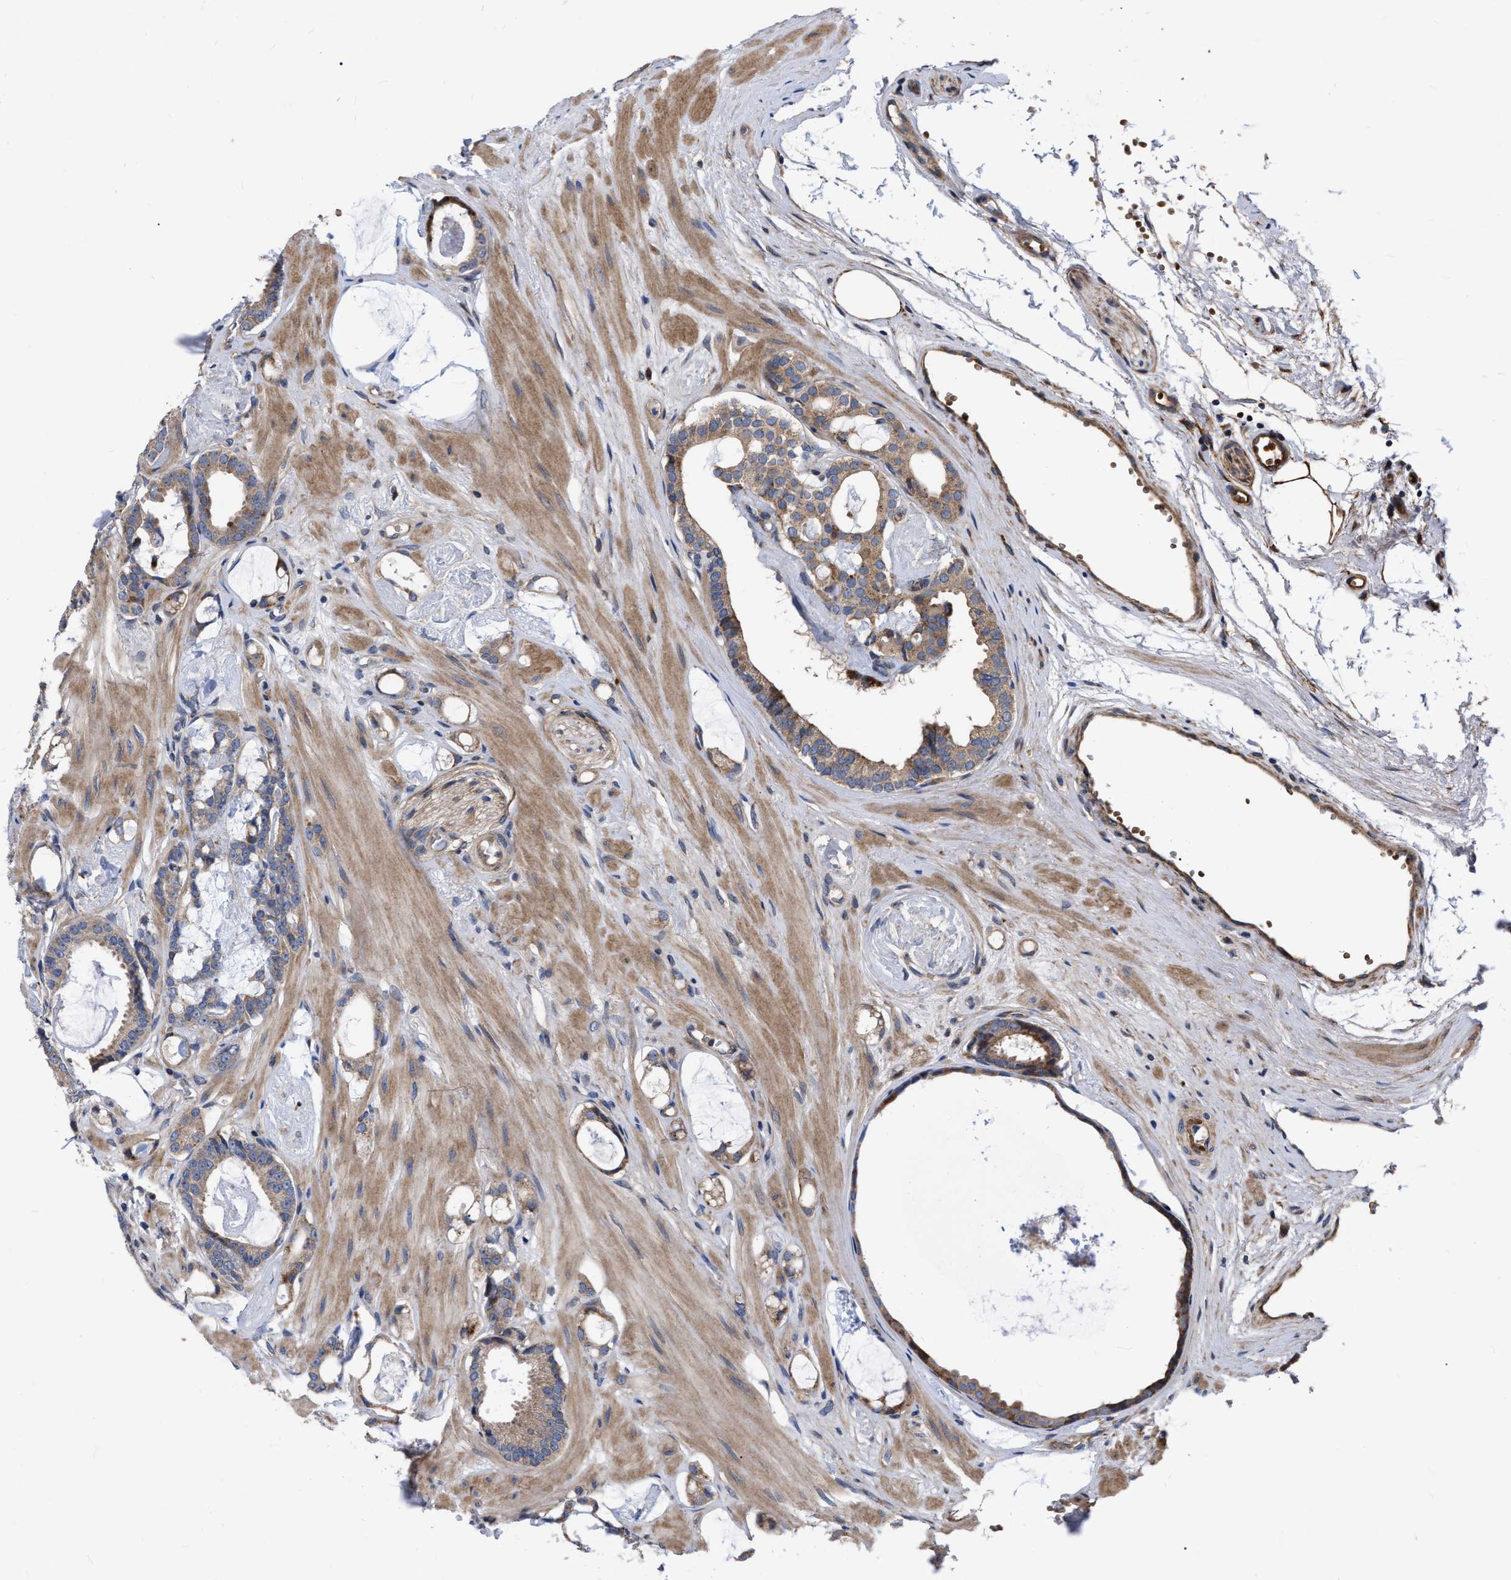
{"staining": {"intensity": "moderate", "quantity": "25%-75%", "location": "cytoplasmic/membranous"}, "tissue": "prostate cancer", "cell_type": "Tumor cells", "image_type": "cancer", "snomed": [{"axis": "morphology", "description": "Adenocarcinoma, Low grade"}, {"axis": "topography", "description": "Prostate"}], "caption": "A brown stain highlights moderate cytoplasmic/membranous staining of a protein in human adenocarcinoma (low-grade) (prostate) tumor cells. Nuclei are stained in blue.", "gene": "MLST8", "patient": {"sex": "male", "age": 53}}